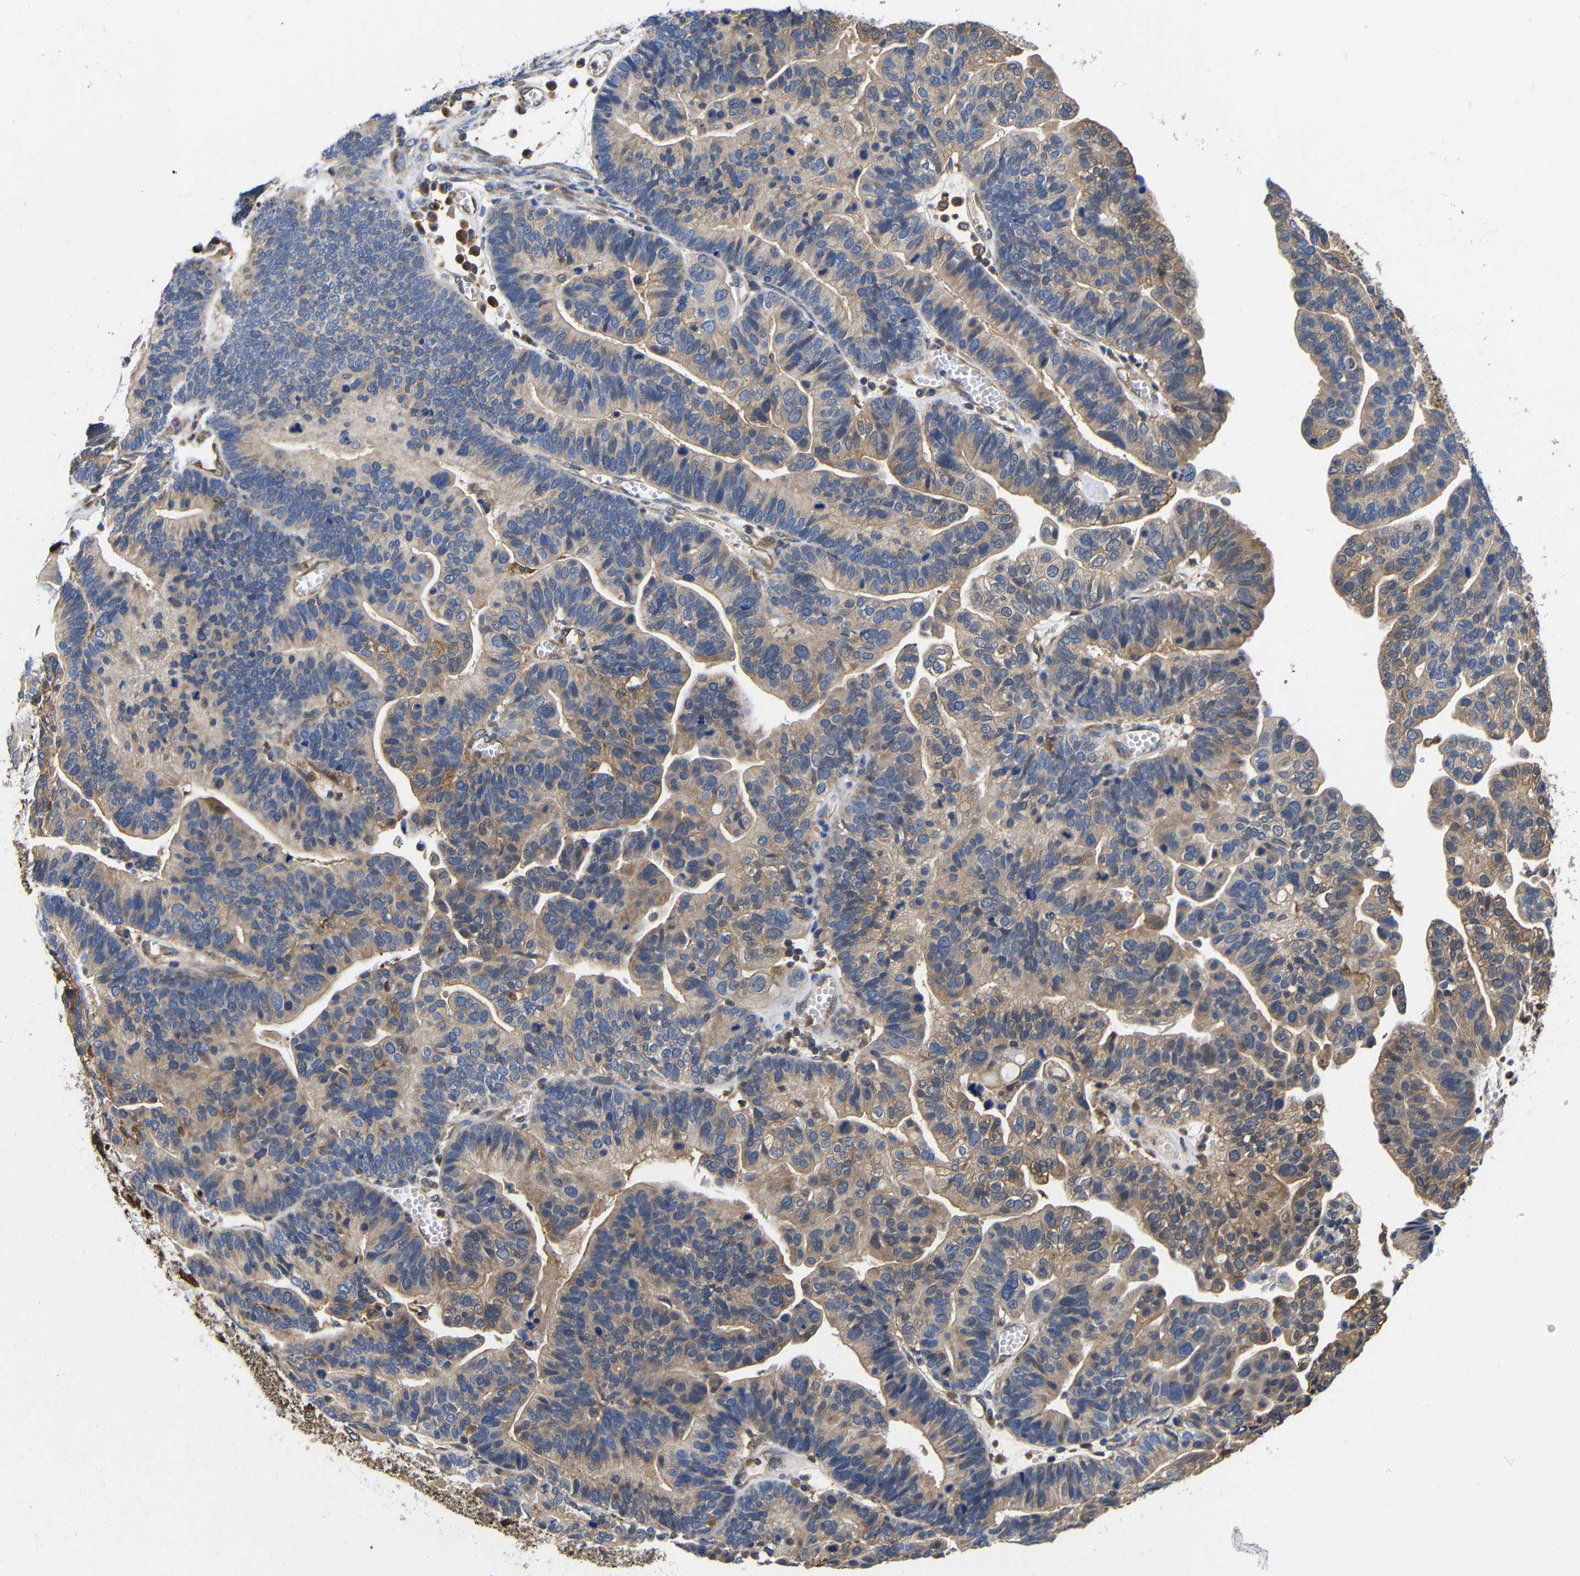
{"staining": {"intensity": "moderate", "quantity": ">75%", "location": "cytoplasmic/membranous"}, "tissue": "ovarian cancer", "cell_type": "Tumor cells", "image_type": "cancer", "snomed": [{"axis": "morphology", "description": "Cystadenocarcinoma, serous, NOS"}, {"axis": "topography", "description": "Ovary"}], "caption": "This micrograph shows serous cystadenocarcinoma (ovarian) stained with immunohistochemistry to label a protein in brown. The cytoplasmic/membranous of tumor cells show moderate positivity for the protein. Nuclei are counter-stained blue.", "gene": "LRRCC1", "patient": {"sex": "female", "age": 56}}